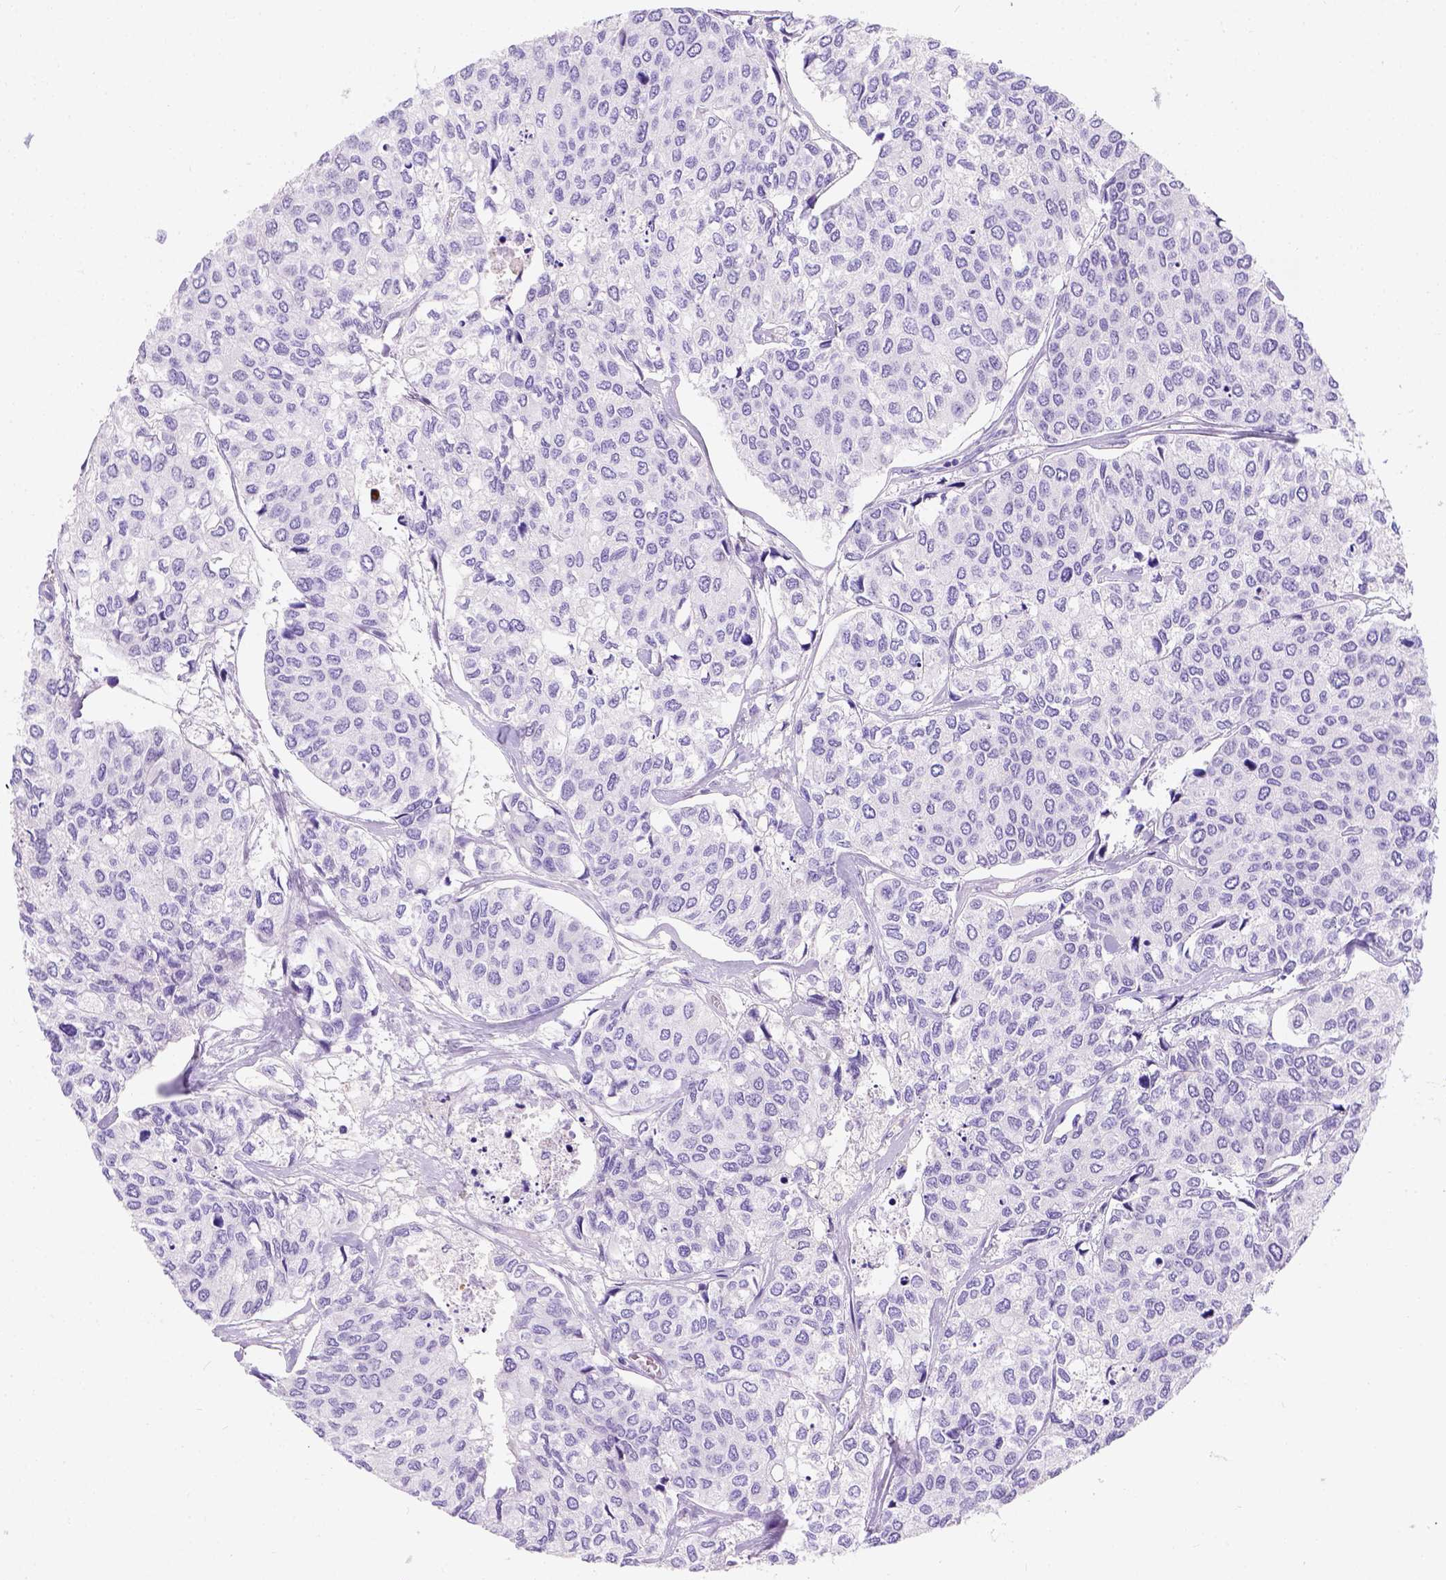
{"staining": {"intensity": "negative", "quantity": "none", "location": "none"}, "tissue": "urothelial cancer", "cell_type": "Tumor cells", "image_type": "cancer", "snomed": [{"axis": "morphology", "description": "Urothelial carcinoma, High grade"}, {"axis": "topography", "description": "Urinary bladder"}], "caption": "Urothelial cancer was stained to show a protein in brown. There is no significant positivity in tumor cells. (Stains: DAB IHC with hematoxylin counter stain, Microscopy: brightfield microscopy at high magnification).", "gene": "PHF7", "patient": {"sex": "male", "age": 73}}